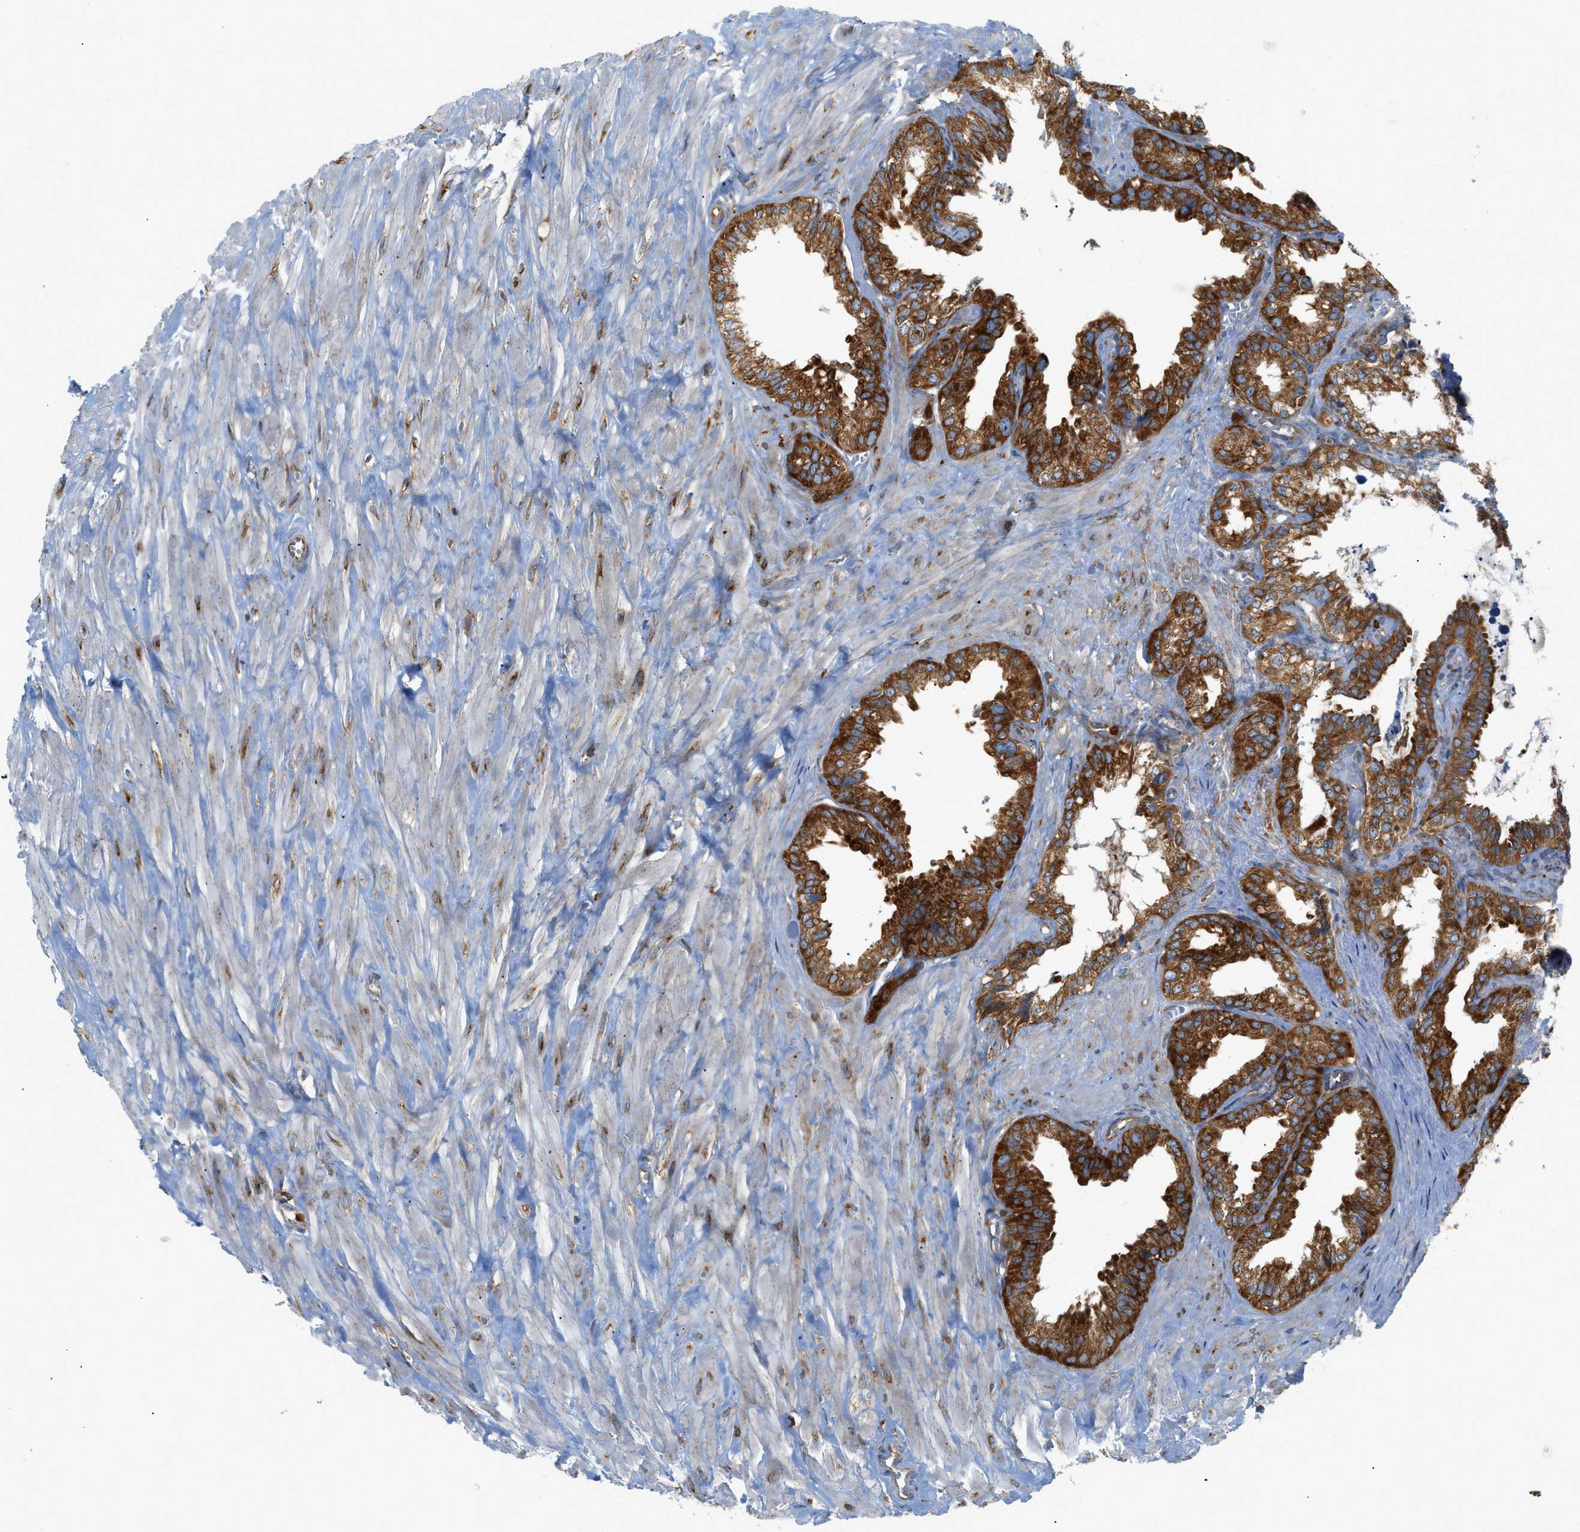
{"staining": {"intensity": "strong", "quantity": ">75%", "location": "cytoplasmic/membranous"}, "tissue": "seminal vesicle", "cell_type": "Glandular cells", "image_type": "normal", "snomed": [{"axis": "morphology", "description": "Normal tissue, NOS"}, {"axis": "topography", "description": "Seminal veicle"}], "caption": "Immunohistochemical staining of normal human seminal vesicle exhibits >75% levels of strong cytoplasmic/membranous protein positivity in about >75% of glandular cells. (IHC, brightfield microscopy, high magnification).", "gene": "GPAT4", "patient": {"sex": "male", "age": 64}}